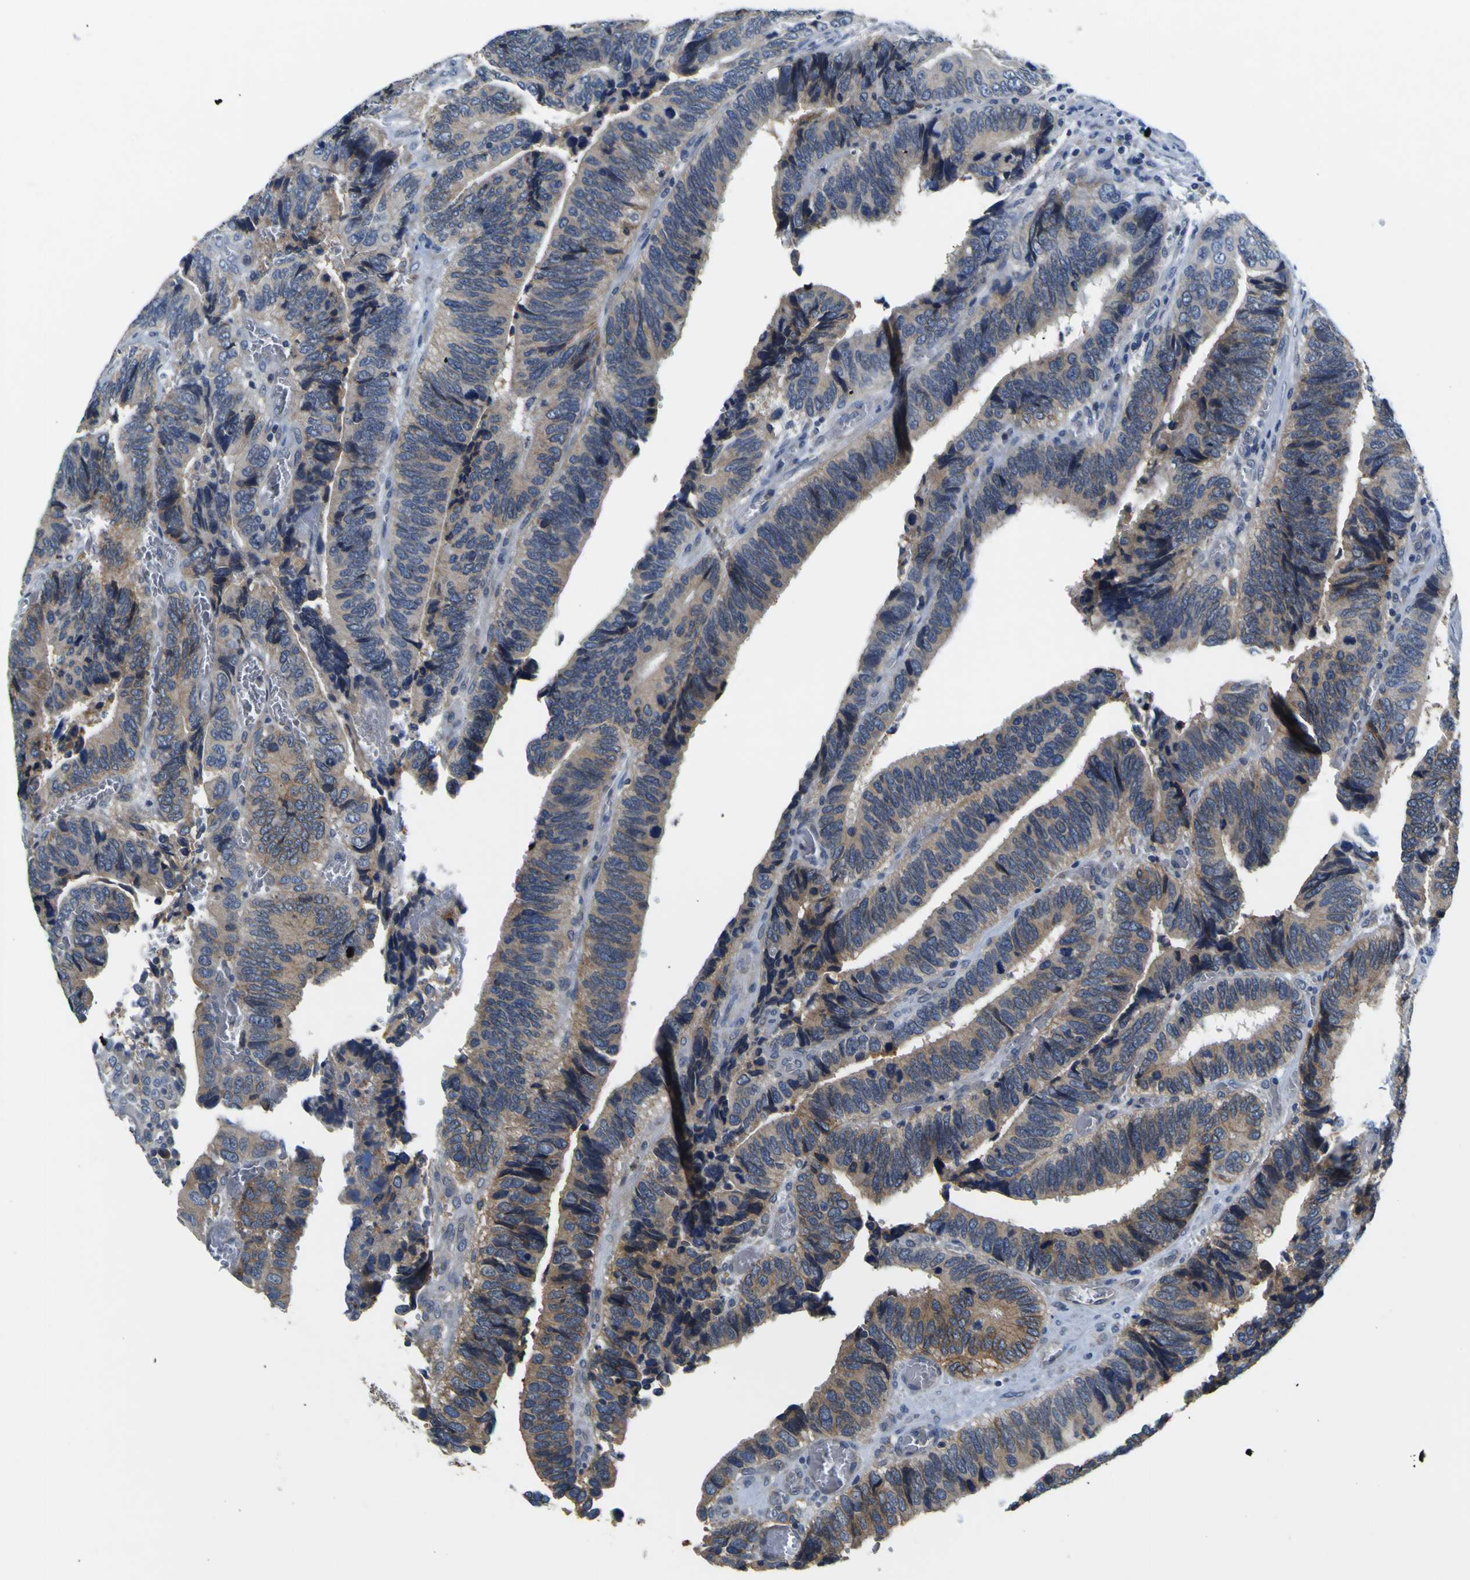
{"staining": {"intensity": "weak", "quantity": ">75%", "location": "cytoplasmic/membranous"}, "tissue": "colorectal cancer", "cell_type": "Tumor cells", "image_type": "cancer", "snomed": [{"axis": "morphology", "description": "Adenocarcinoma, NOS"}, {"axis": "topography", "description": "Colon"}], "caption": "Colorectal cancer stained for a protein (brown) reveals weak cytoplasmic/membranous positive positivity in approximately >75% of tumor cells.", "gene": "EPHB4", "patient": {"sex": "male", "age": 72}}